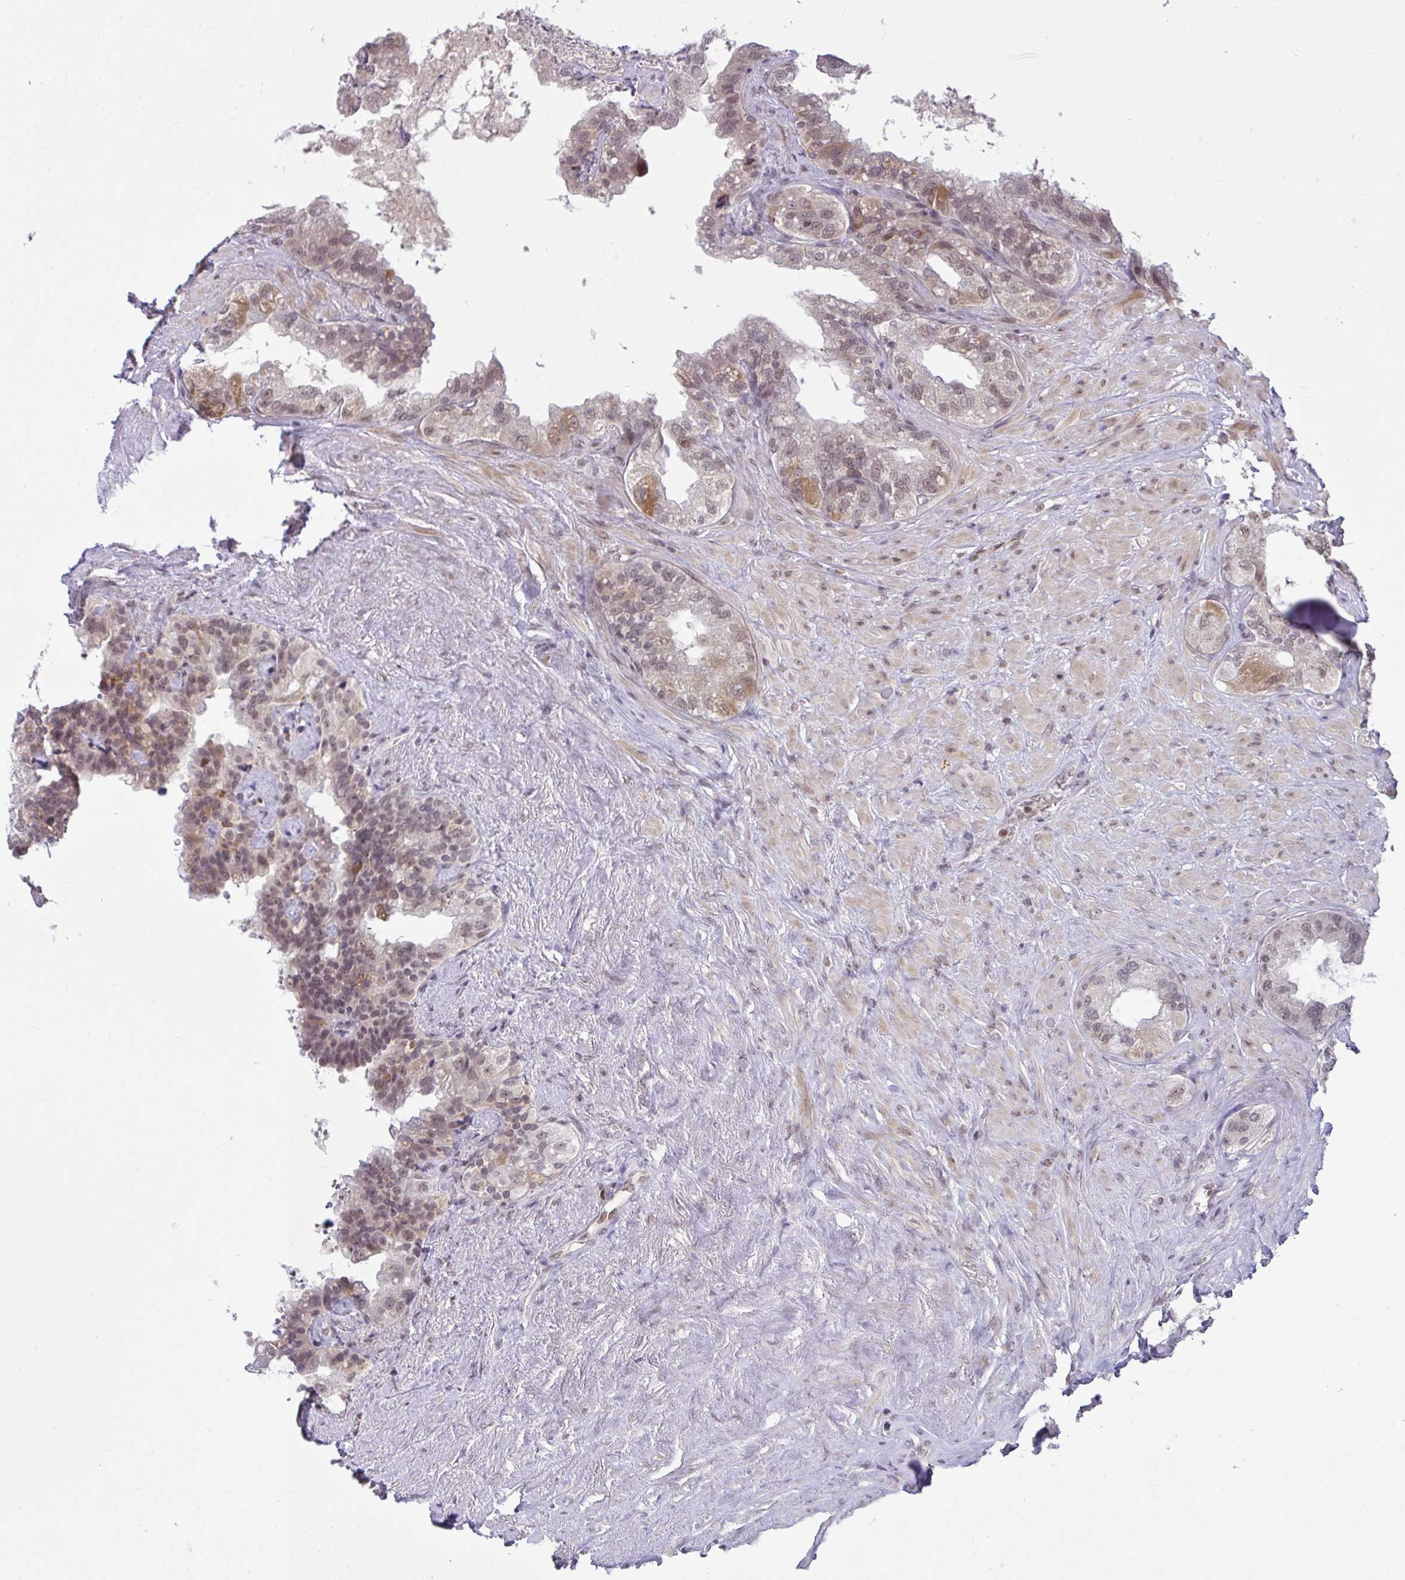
{"staining": {"intensity": "weak", "quantity": "25%-75%", "location": "cytoplasmic/membranous,nuclear"}, "tissue": "seminal vesicle", "cell_type": "Glandular cells", "image_type": "normal", "snomed": [{"axis": "morphology", "description": "Normal tissue, NOS"}, {"axis": "topography", "description": "Seminal veicle"}, {"axis": "topography", "description": "Peripheral nerve tissue"}], "caption": "A brown stain highlights weak cytoplasmic/membranous,nuclear positivity of a protein in glandular cells of normal human seminal vesicle.", "gene": "KLF2", "patient": {"sex": "male", "age": 76}}